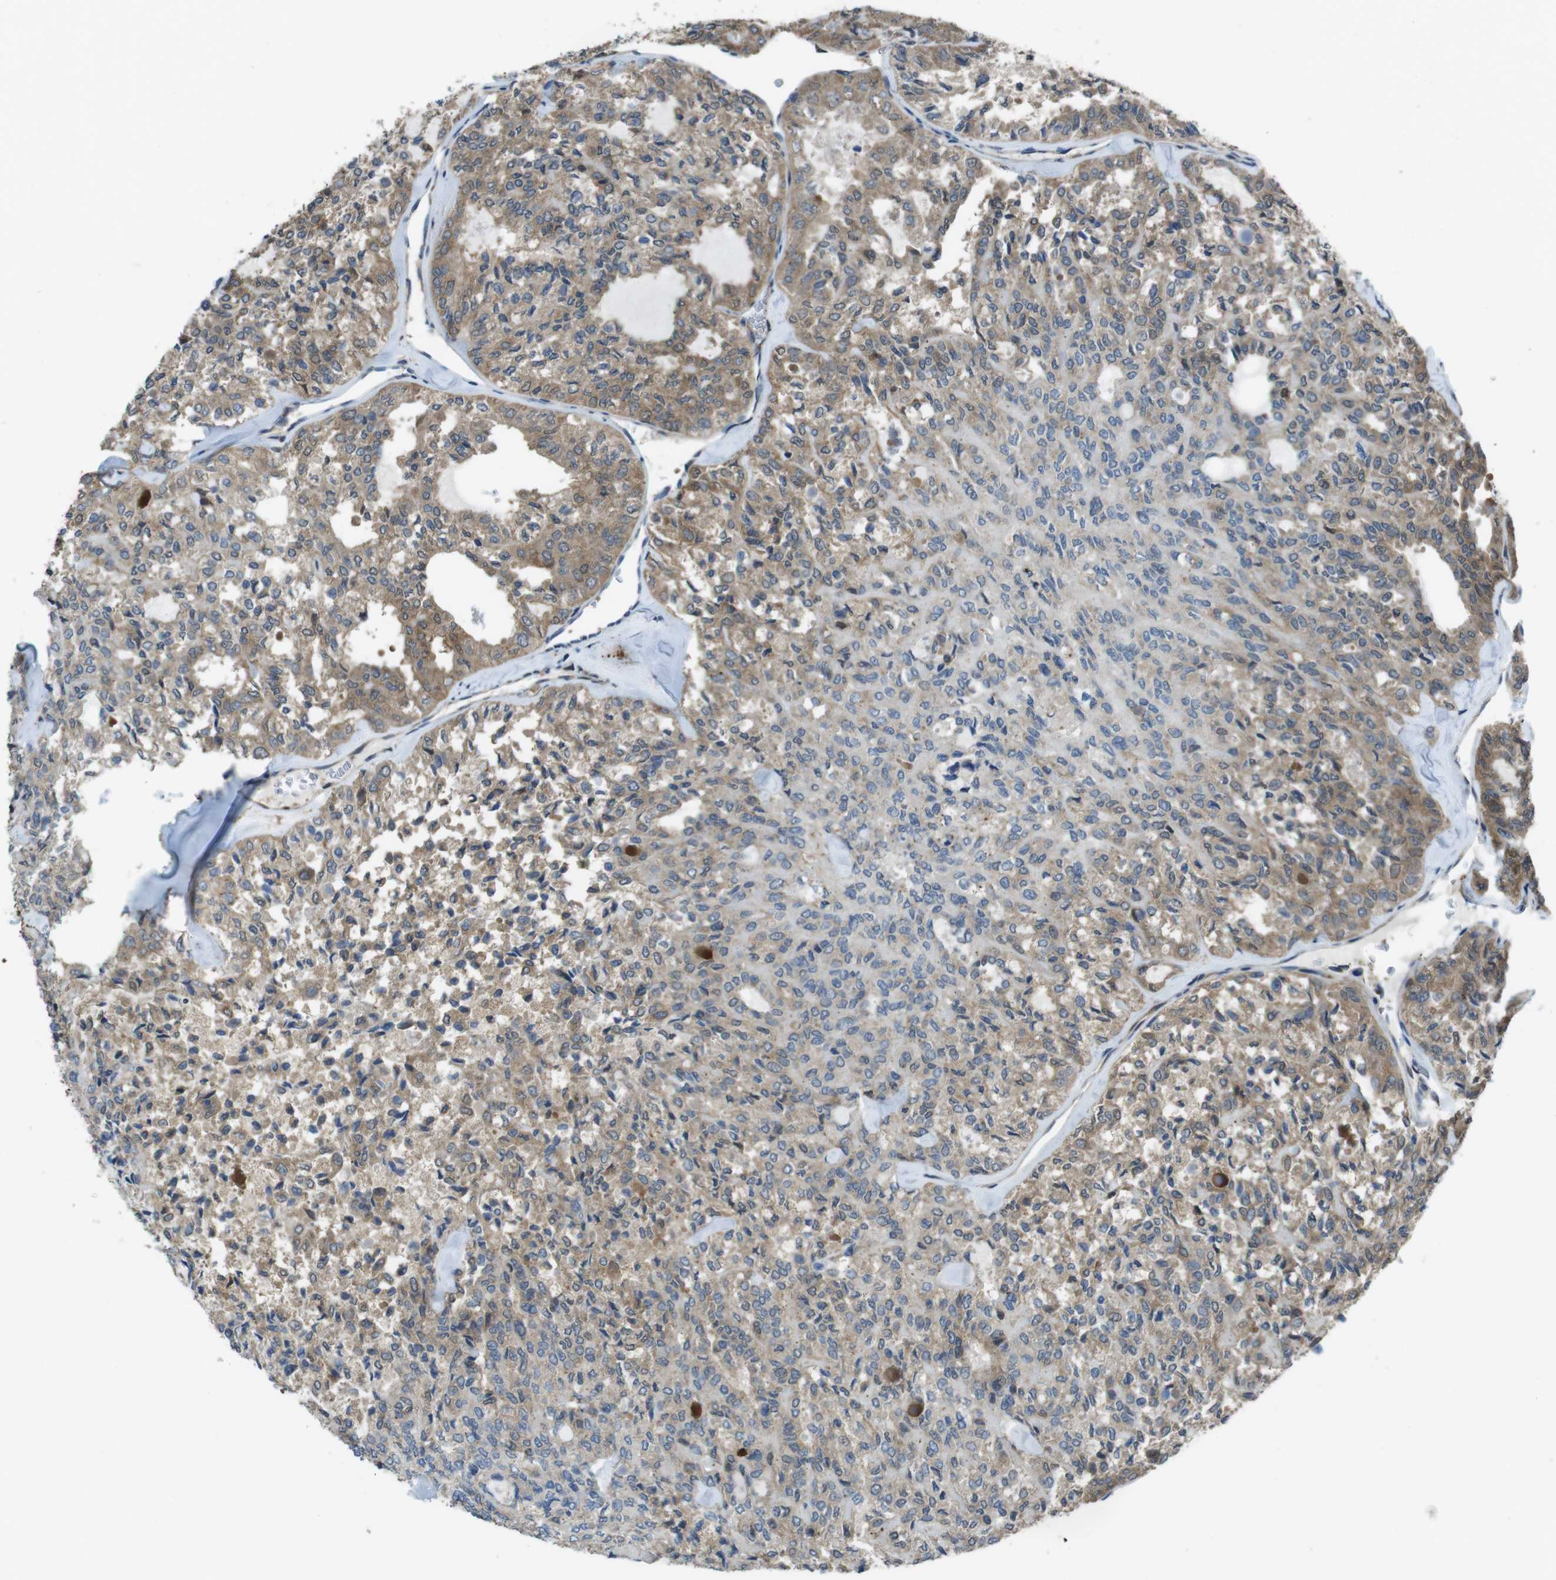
{"staining": {"intensity": "moderate", "quantity": ">75%", "location": "cytoplasmic/membranous"}, "tissue": "thyroid cancer", "cell_type": "Tumor cells", "image_type": "cancer", "snomed": [{"axis": "morphology", "description": "Follicular adenoma carcinoma, NOS"}, {"axis": "topography", "description": "Thyroid gland"}], "caption": "High-power microscopy captured an IHC histopathology image of thyroid cancer, revealing moderate cytoplasmic/membranous expression in approximately >75% of tumor cells.", "gene": "RAB6A", "patient": {"sex": "male", "age": 75}}